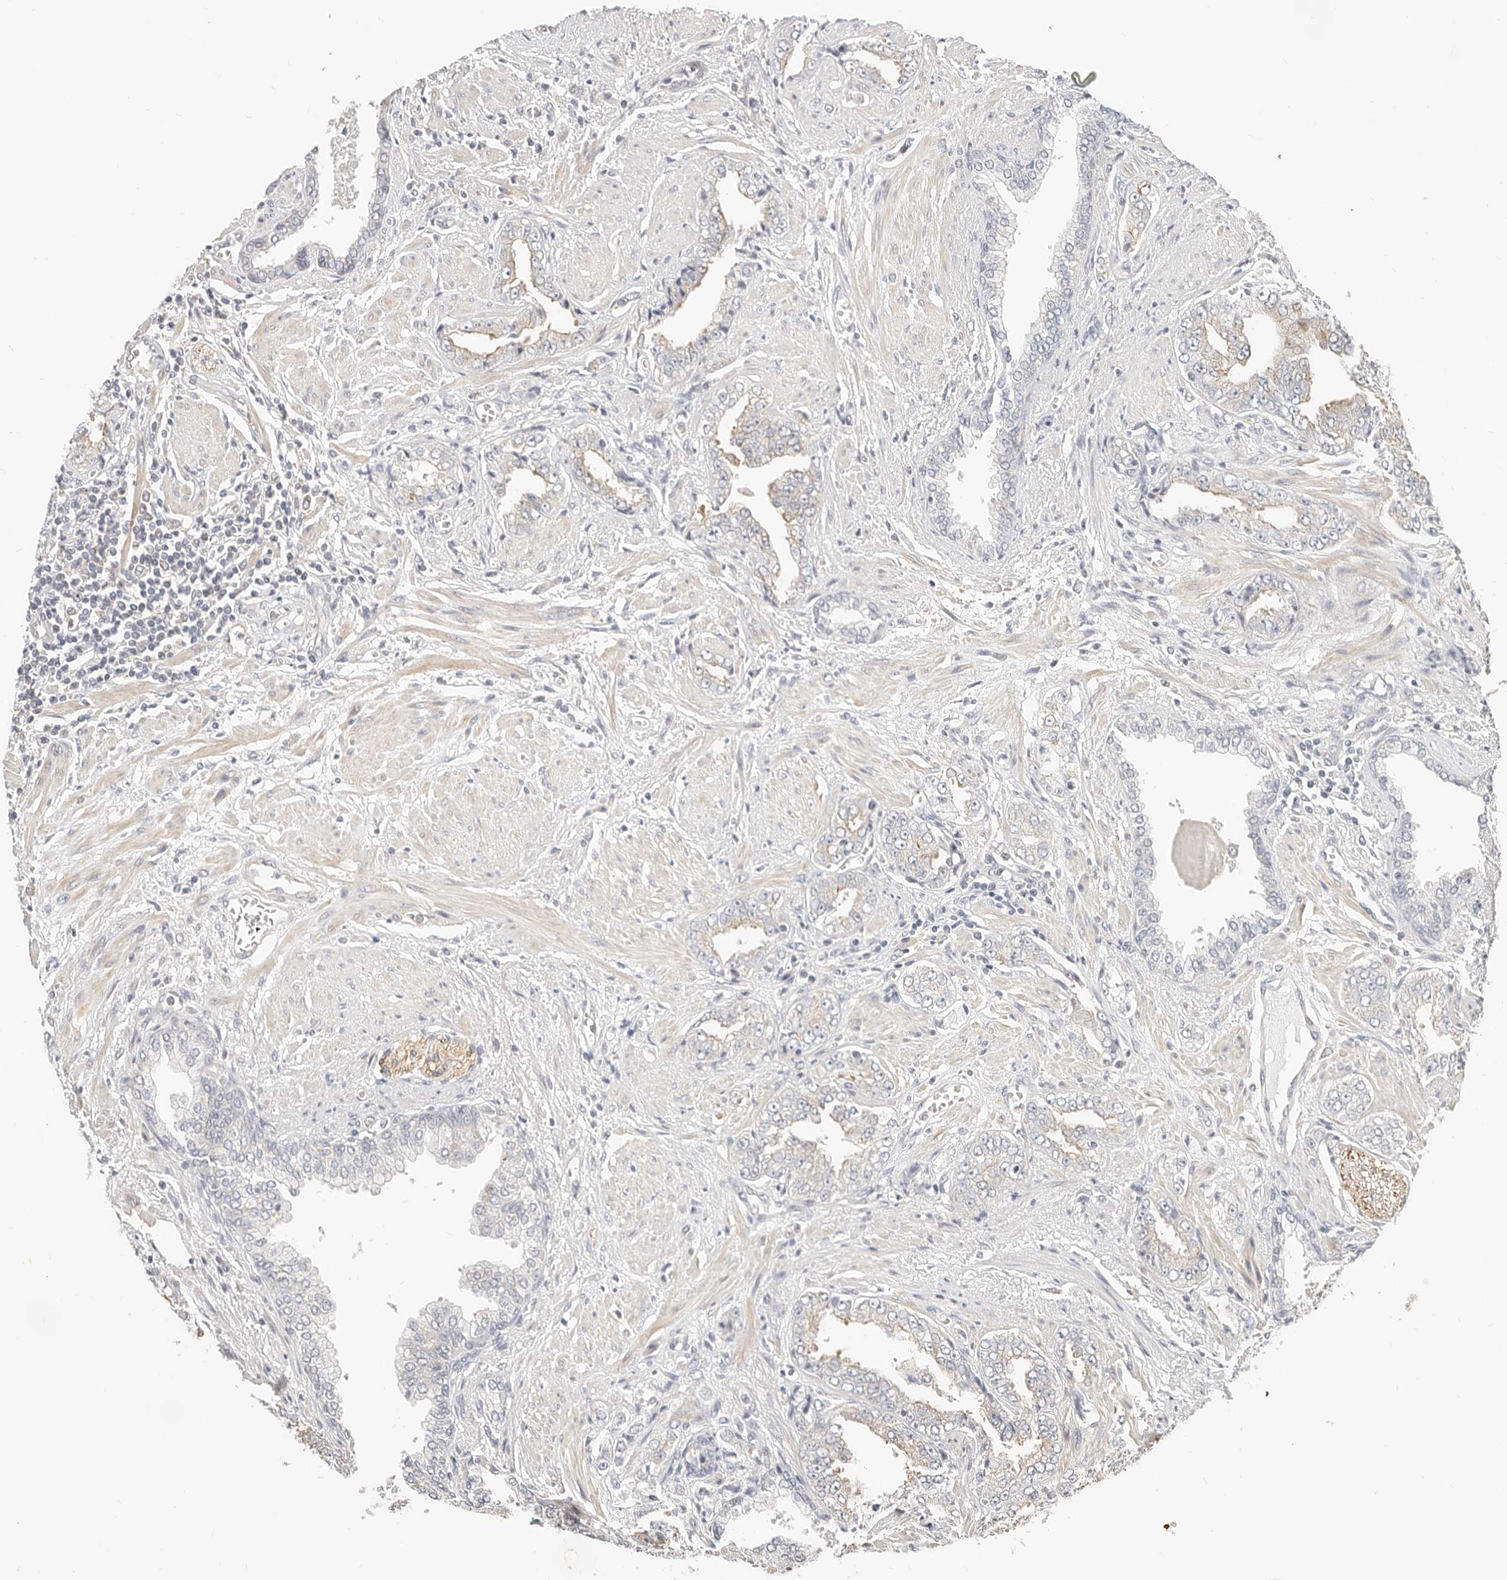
{"staining": {"intensity": "moderate", "quantity": "<25%", "location": "cytoplasmic/membranous"}, "tissue": "prostate cancer", "cell_type": "Tumor cells", "image_type": "cancer", "snomed": [{"axis": "morphology", "description": "Adenocarcinoma, High grade"}, {"axis": "topography", "description": "Prostate"}], "caption": "Immunohistochemical staining of adenocarcinoma (high-grade) (prostate) reveals low levels of moderate cytoplasmic/membranous staining in about <25% of tumor cells.", "gene": "DTNBP1", "patient": {"sex": "male", "age": 71}}